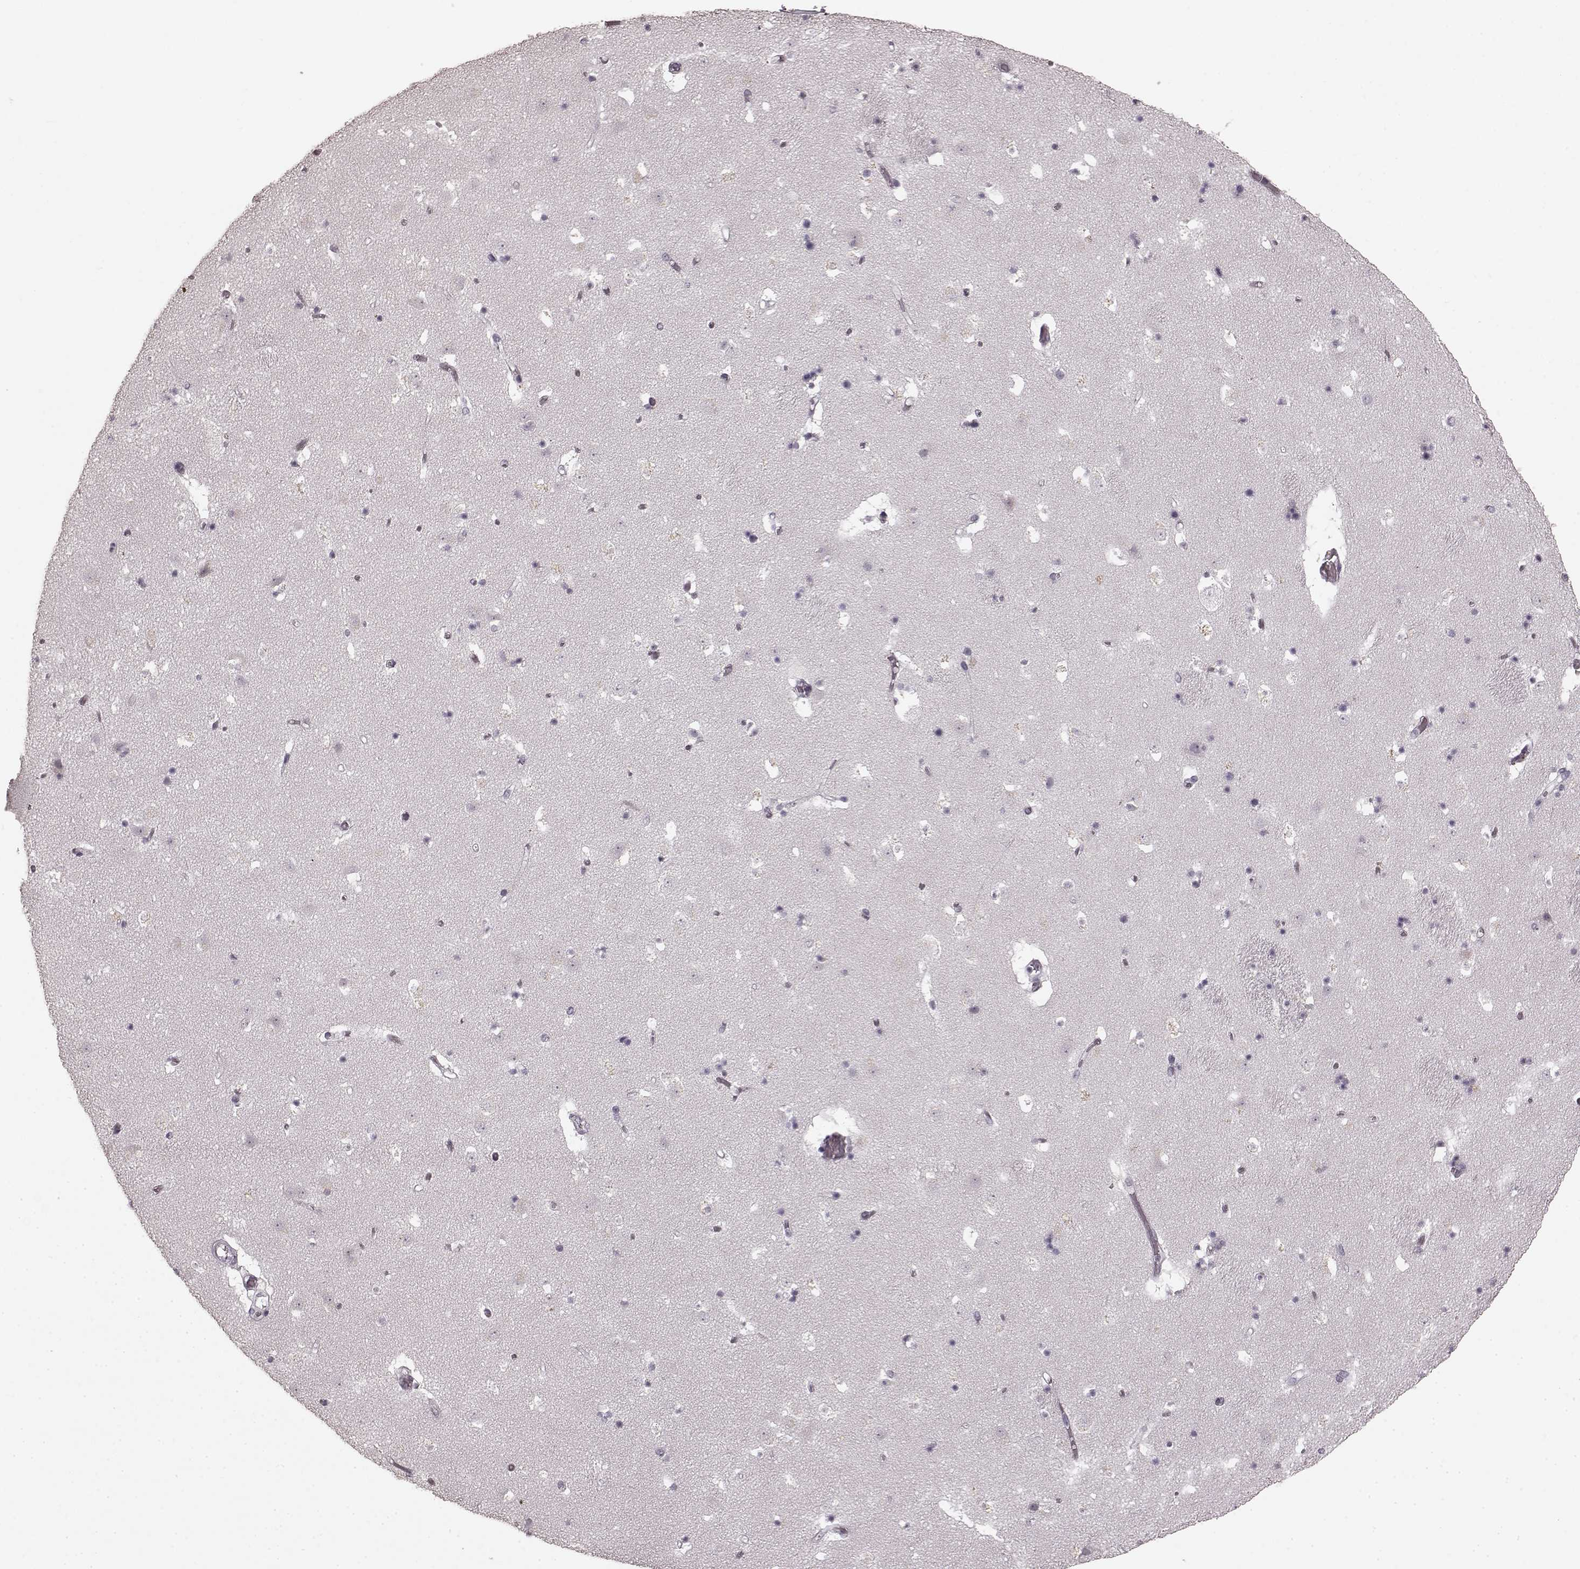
{"staining": {"intensity": "negative", "quantity": "none", "location": "none"}, "tissue": "caudate", "cell_type": "Glial cells", "image_type": "normal", "snomed": [{"axis": "morphology", "description": "Normal tissue, NOS"}, {"axis": "topography", "description": "Lateral ventricle wall"}], "caption": "High power microscopy image of an immunohistochemistry (IHC) histopathology image of normal caudate, revealing no significant staining in glial cells.", "gene": "CCNA2", "patient": {"sex": "female", "age": 42}}